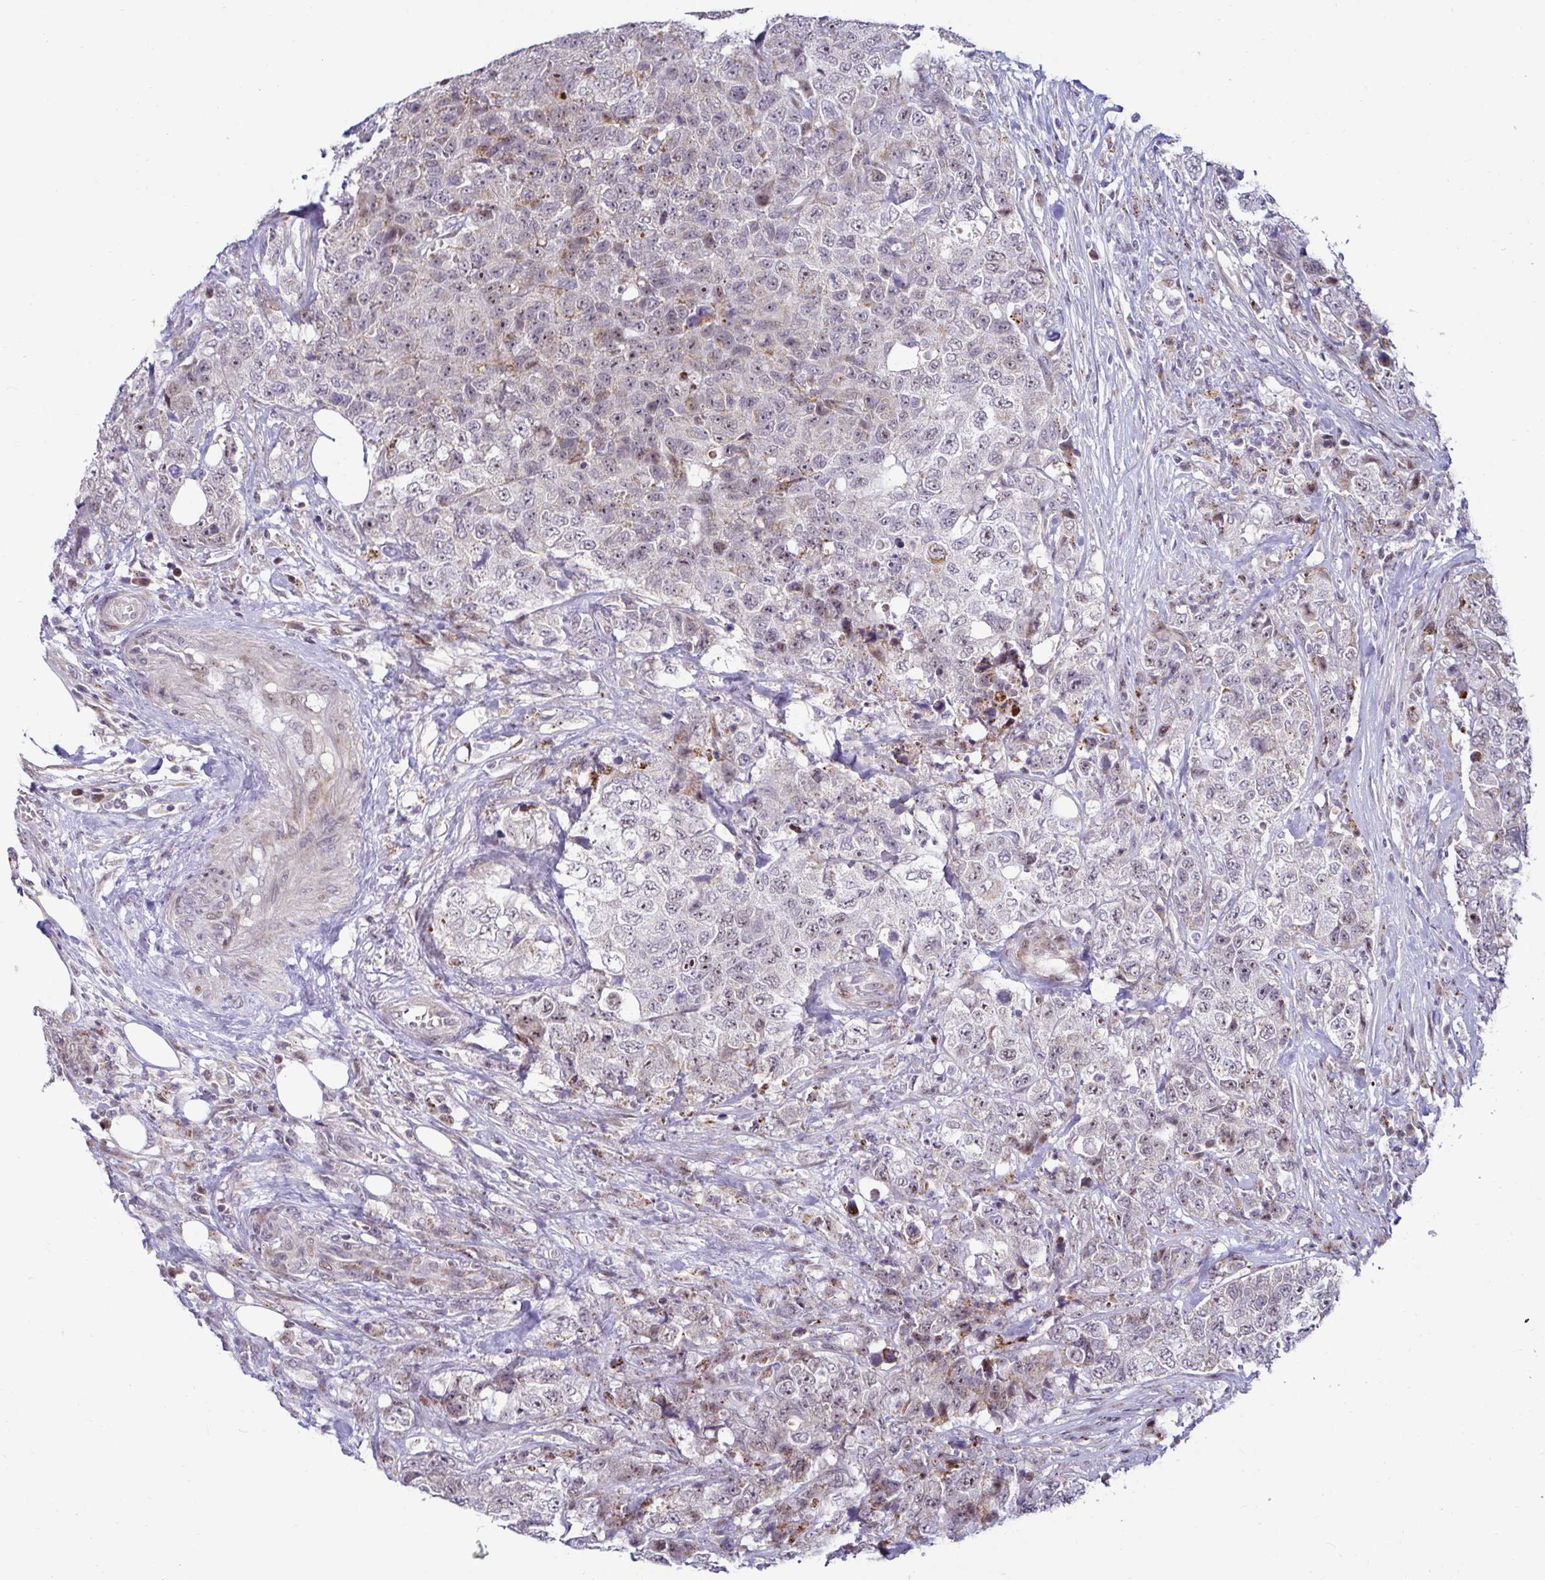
{"staining": {"intensity": "weak", "quantity": "25%-75%", "location": "cytoplasmic/membranous,nuclear"}, "tissue": "urothelial cancer", "cell_type": "Tumor cells", "image_type": "cancer", "snomed": [{"axis": "morphology", "description": "Urothelial carcinoma, High grade"}, {"axis": "topography", "description": "Urinary bladder"}], "caption": "An image of high-grade urothelial carcinoma stained for a protein exhibits weak cytoplasmic/membranous and nuclear brown staining in tumor cells.", "gene": "DZIP1", "patient": {"sex": "female", "age": 78}}